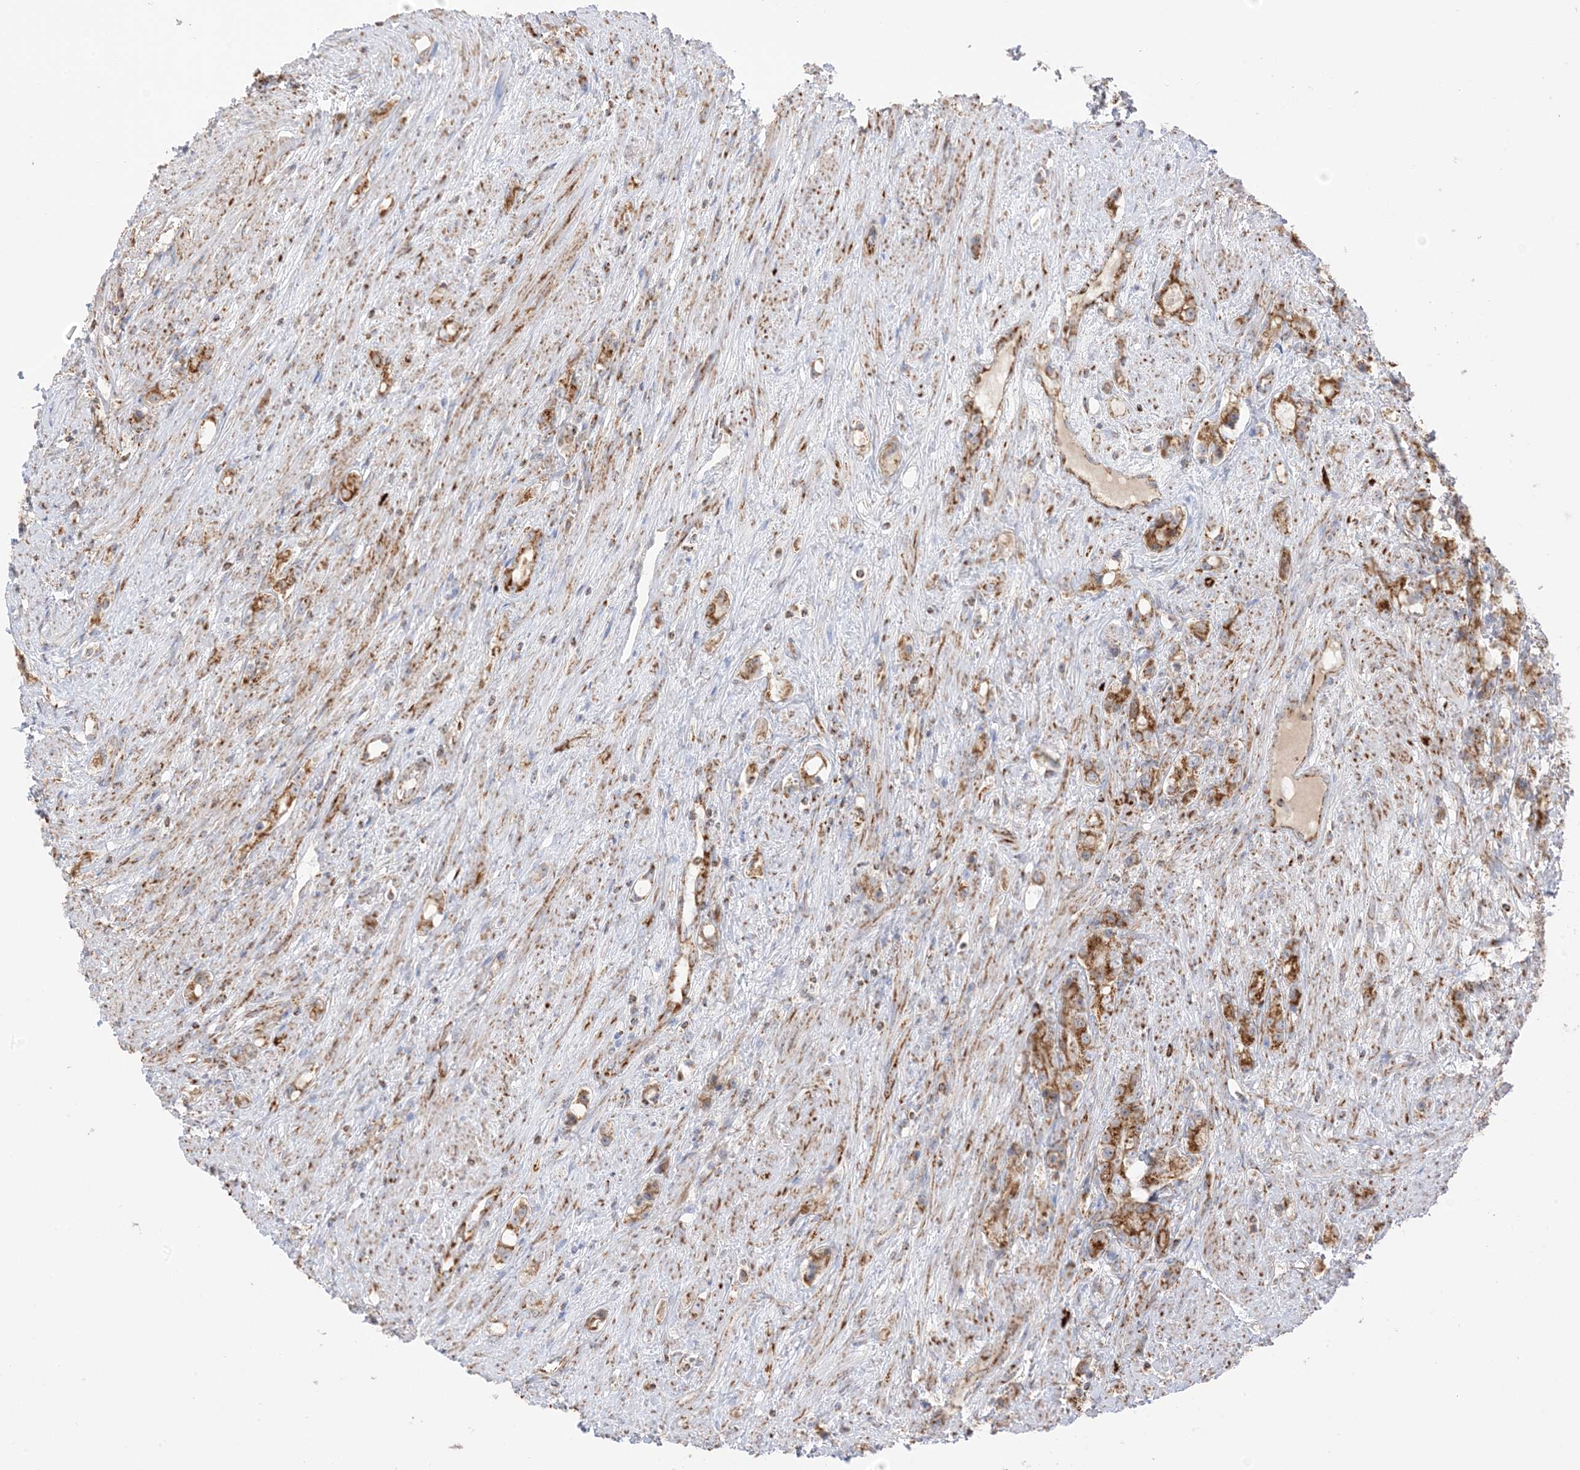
{"staining": {"intensity": "strong", "quantity": ">75%", "location": "cytoplasmic/membranous"}, "tissue": "prostate cancer", "cell_type": "Tumor cells", "image_type": "cancer", "snomed": [{"axis": "morphology", "description": "Adenocarcinoma, High grade"}, {"axis": "topography", "description": "Prostate"}], "caption": "Strong cytoplasmic/membranous staining is appreciated in about >75% of tumor cells in prostate high-grade adenocarcinoma.", "gene": "SLC25A12", "patient": {"sex": "male", "age": 63}}